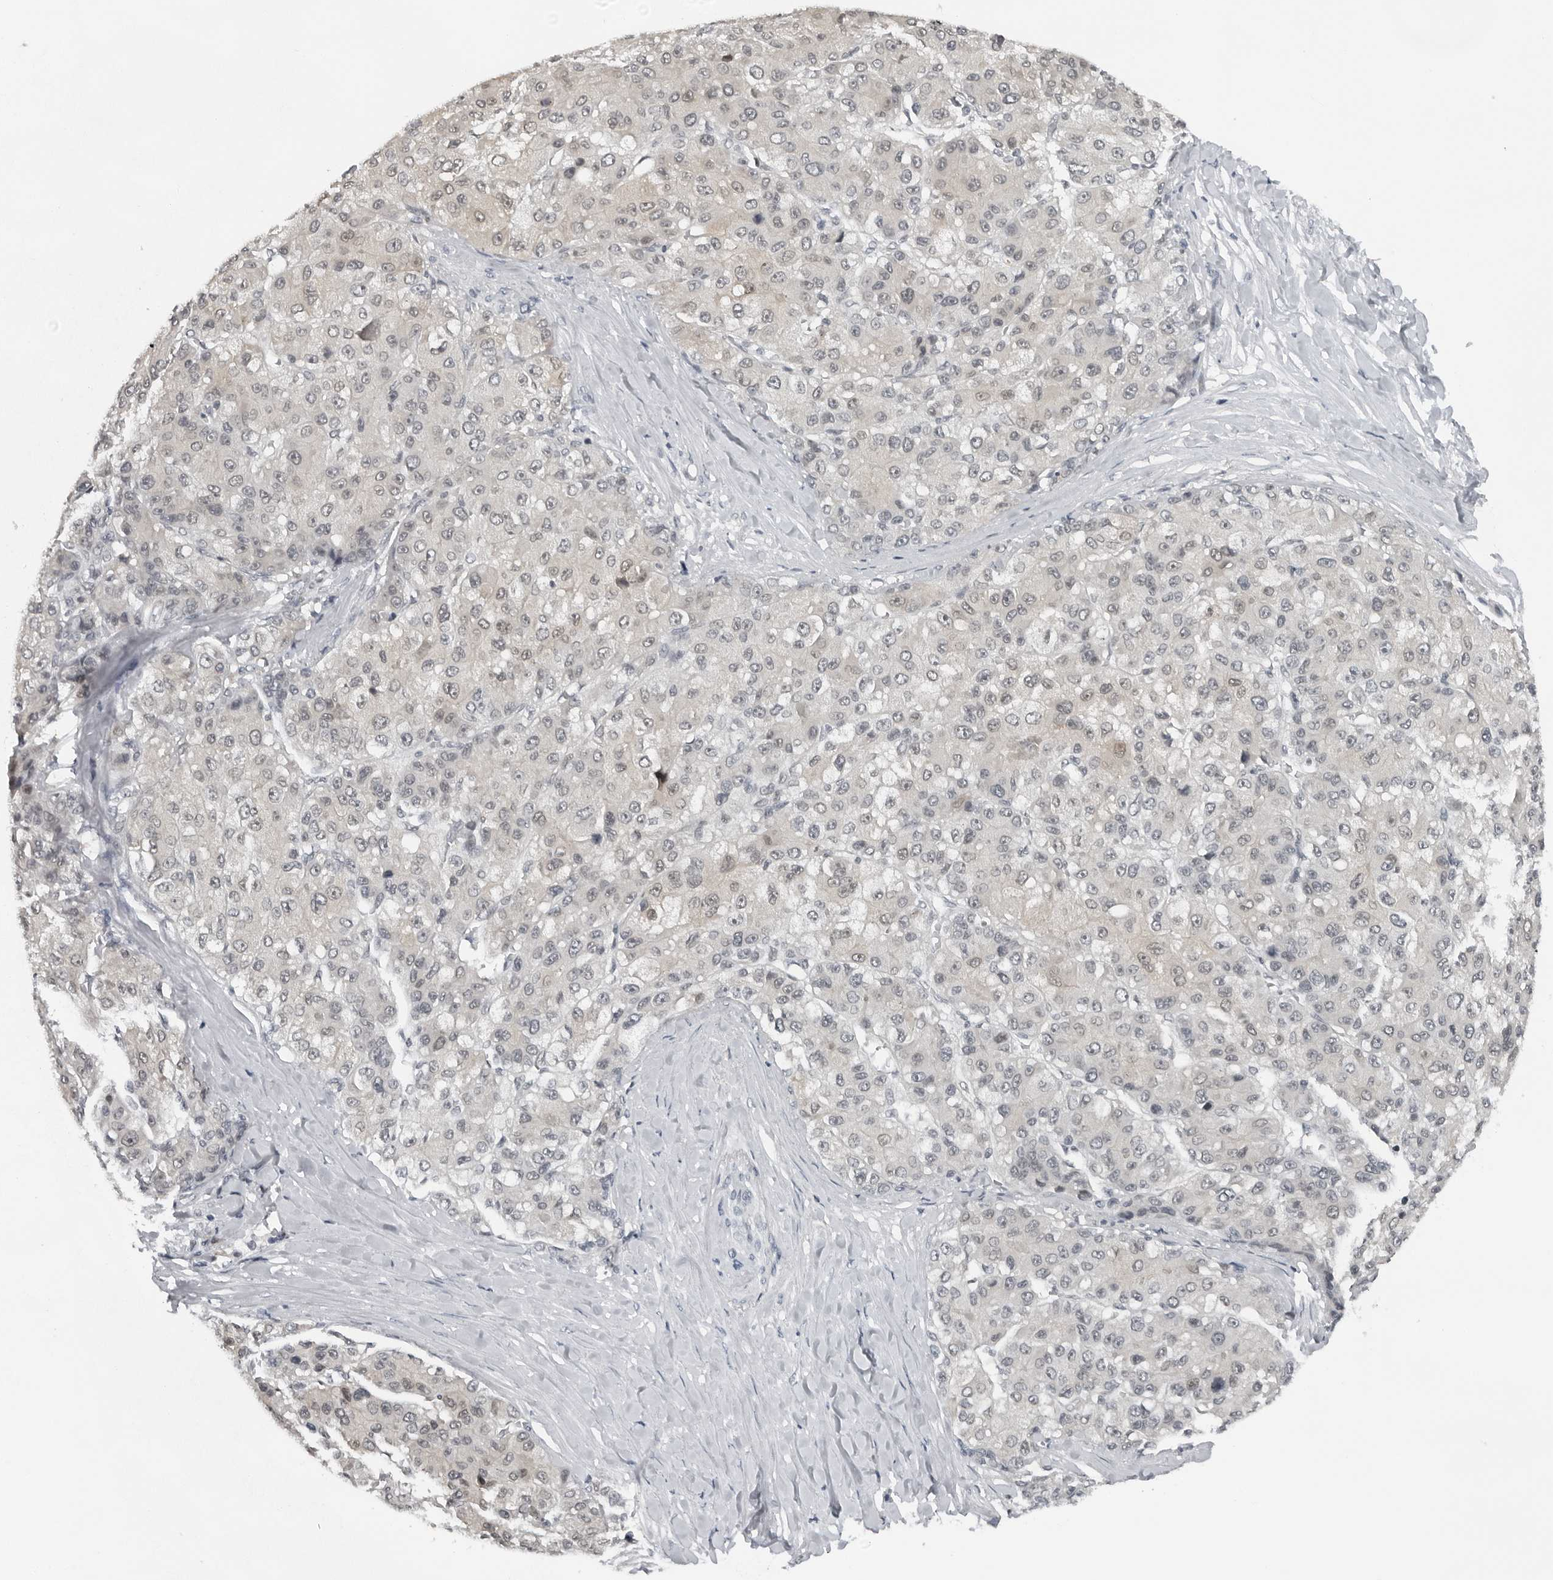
{"staining": {"intensity": "weak", "quantity": "<25%", "location": "nuclear"}, "tissue": "liver cancer", "cell_type": "Tumor cells", "image_type": "cancer", "snomed": [{"axis": "morphology", "description": "Carcinoma, Hepatocellular, NOS"}, {"axis": "topography", "description": "Liver"}], "caption": "DAB (3,3'-diaminobenzidine) immunohistochemical staining of liver hepatocellular carcinoma exhibits no significant positivity in tumor cells.", "gene": "PPP1R42", "patient": {"sex": "male", "age": 80}}